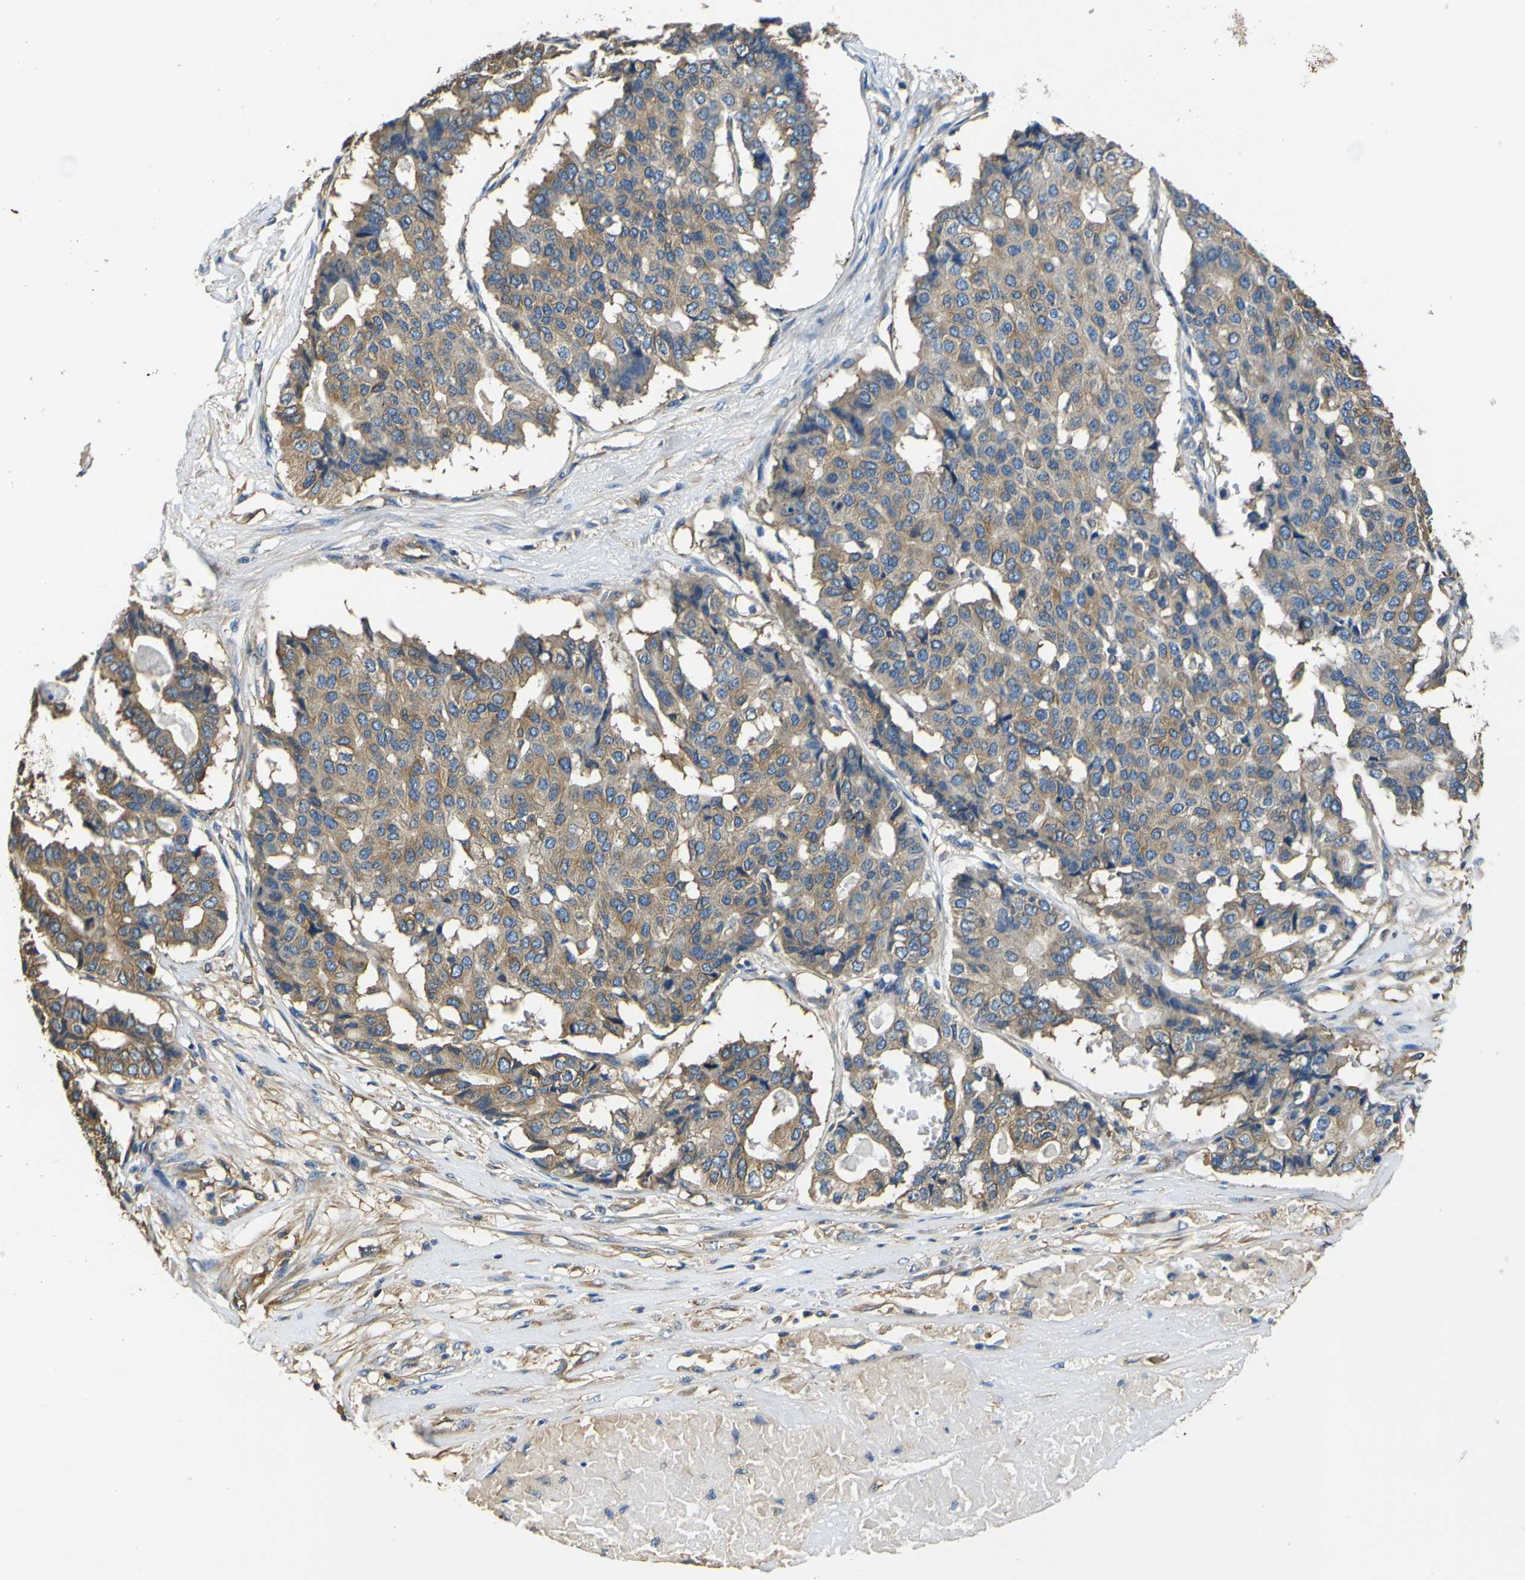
{"staining": {"intensity": "moderate", "quantity": ">75%", "location": "cytoplasmic/membranous"}, "tissue": "pancreatic cancer", "cell_type": "Tumor cells", "image_type": "cancer", "snomed": [{"axis": "morphology", "description": "Adenocarcinoma, NOS"}, {"axis": "topography", "description": "Pancreas"}], "caption": "Protein analysis of pancreatic cancer tissue exhibits moderate cytoplasmic/membranous expression in about >75% of tumor cells.", "gene": "TUBB", "patient": {"sex": "male", "age": 50}}